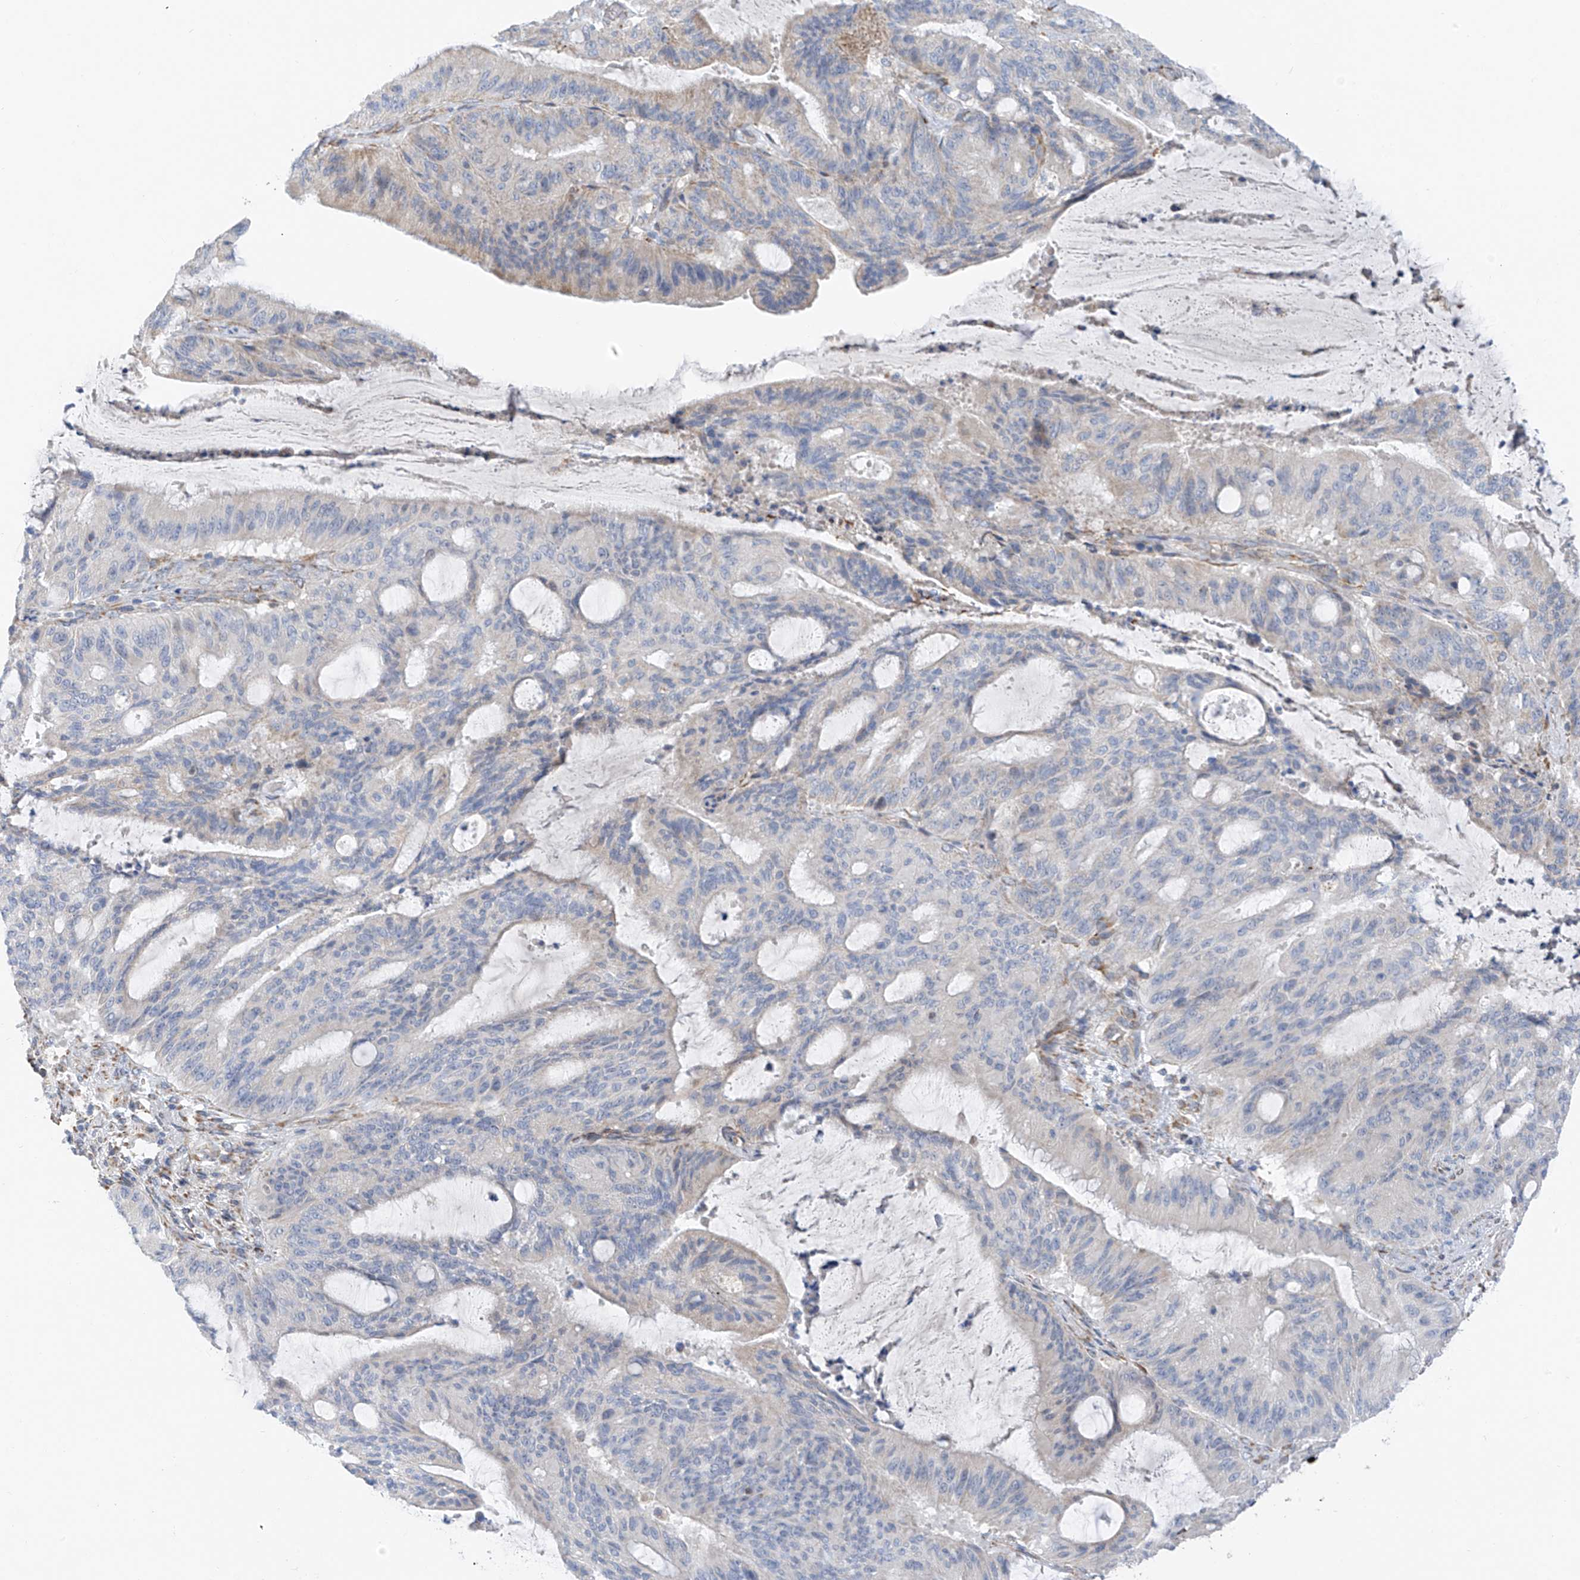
{"staining": {"intensity": "negative", "quantity": "none", "location": "none"}, "tissue": "liver cancer", "cell_type": "Tumor cells", "image_type": "cancer", "snomed": [{"axis": "morphology", "description": "Normal tissue, NOS"}, {"axis": "morphology", "description": "Cholangiocarcinoma"}, {"axis": "topography", "description": "Liver"}, {"axis": "topography", "description": "Peripheral nerve tissue"}], "caption": "This histopathology image is of liver cancer (cholangiocarcinoma) stained with immunohistochemistry (IHC) to label a protein in brown with the nuclei are counter-stained blue. There is no positivity in tumor cells. (DAB (3,3'-diaminobenzidine) IHC, high magnification).", "gene": "EOMES", "patient": {"sex": "female", "age": 73}}